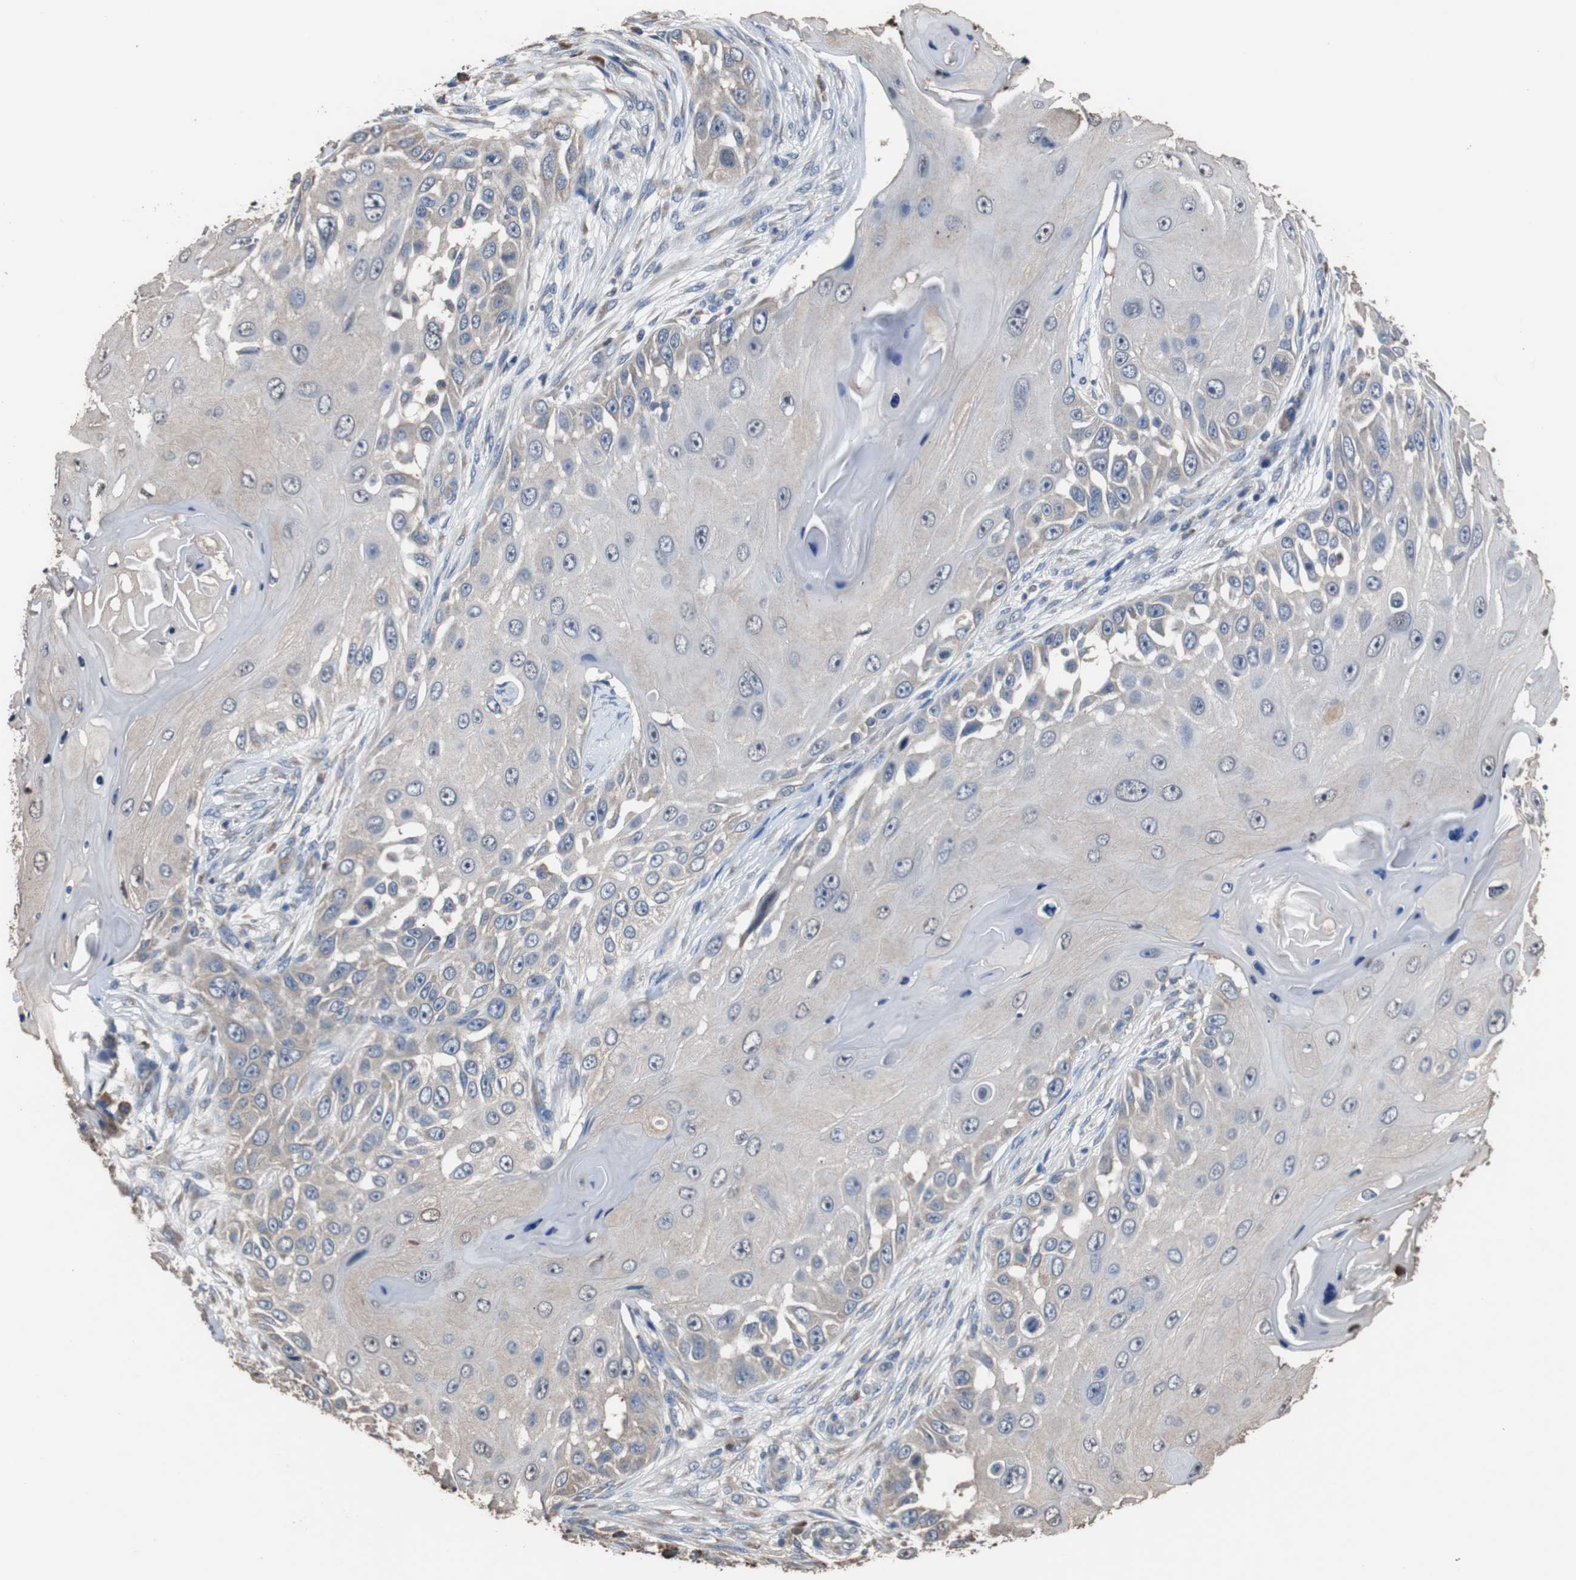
{"staining": {"intensity": "weak", "quantity": "25%-75%", "location": "cytoplasmic/membranous"}, "tissue": "skin cancer", "cell_type": "Tumor cells", "image_type": "cancer", "snomed": [{"axis": "morphology", "description": "Squamous cell carcinoma, NOS"}, {"axis": "topography", "description": "Skin"}], "caption": "This is an image of immunohistochemistry staining of skin cancer (squamous cell carcinoma), which shows weak positivity in the cytoplasmic/membranous of tumor cells.", "gene": "SCIMP", "patient": {"sex": "female", "age": 44}}